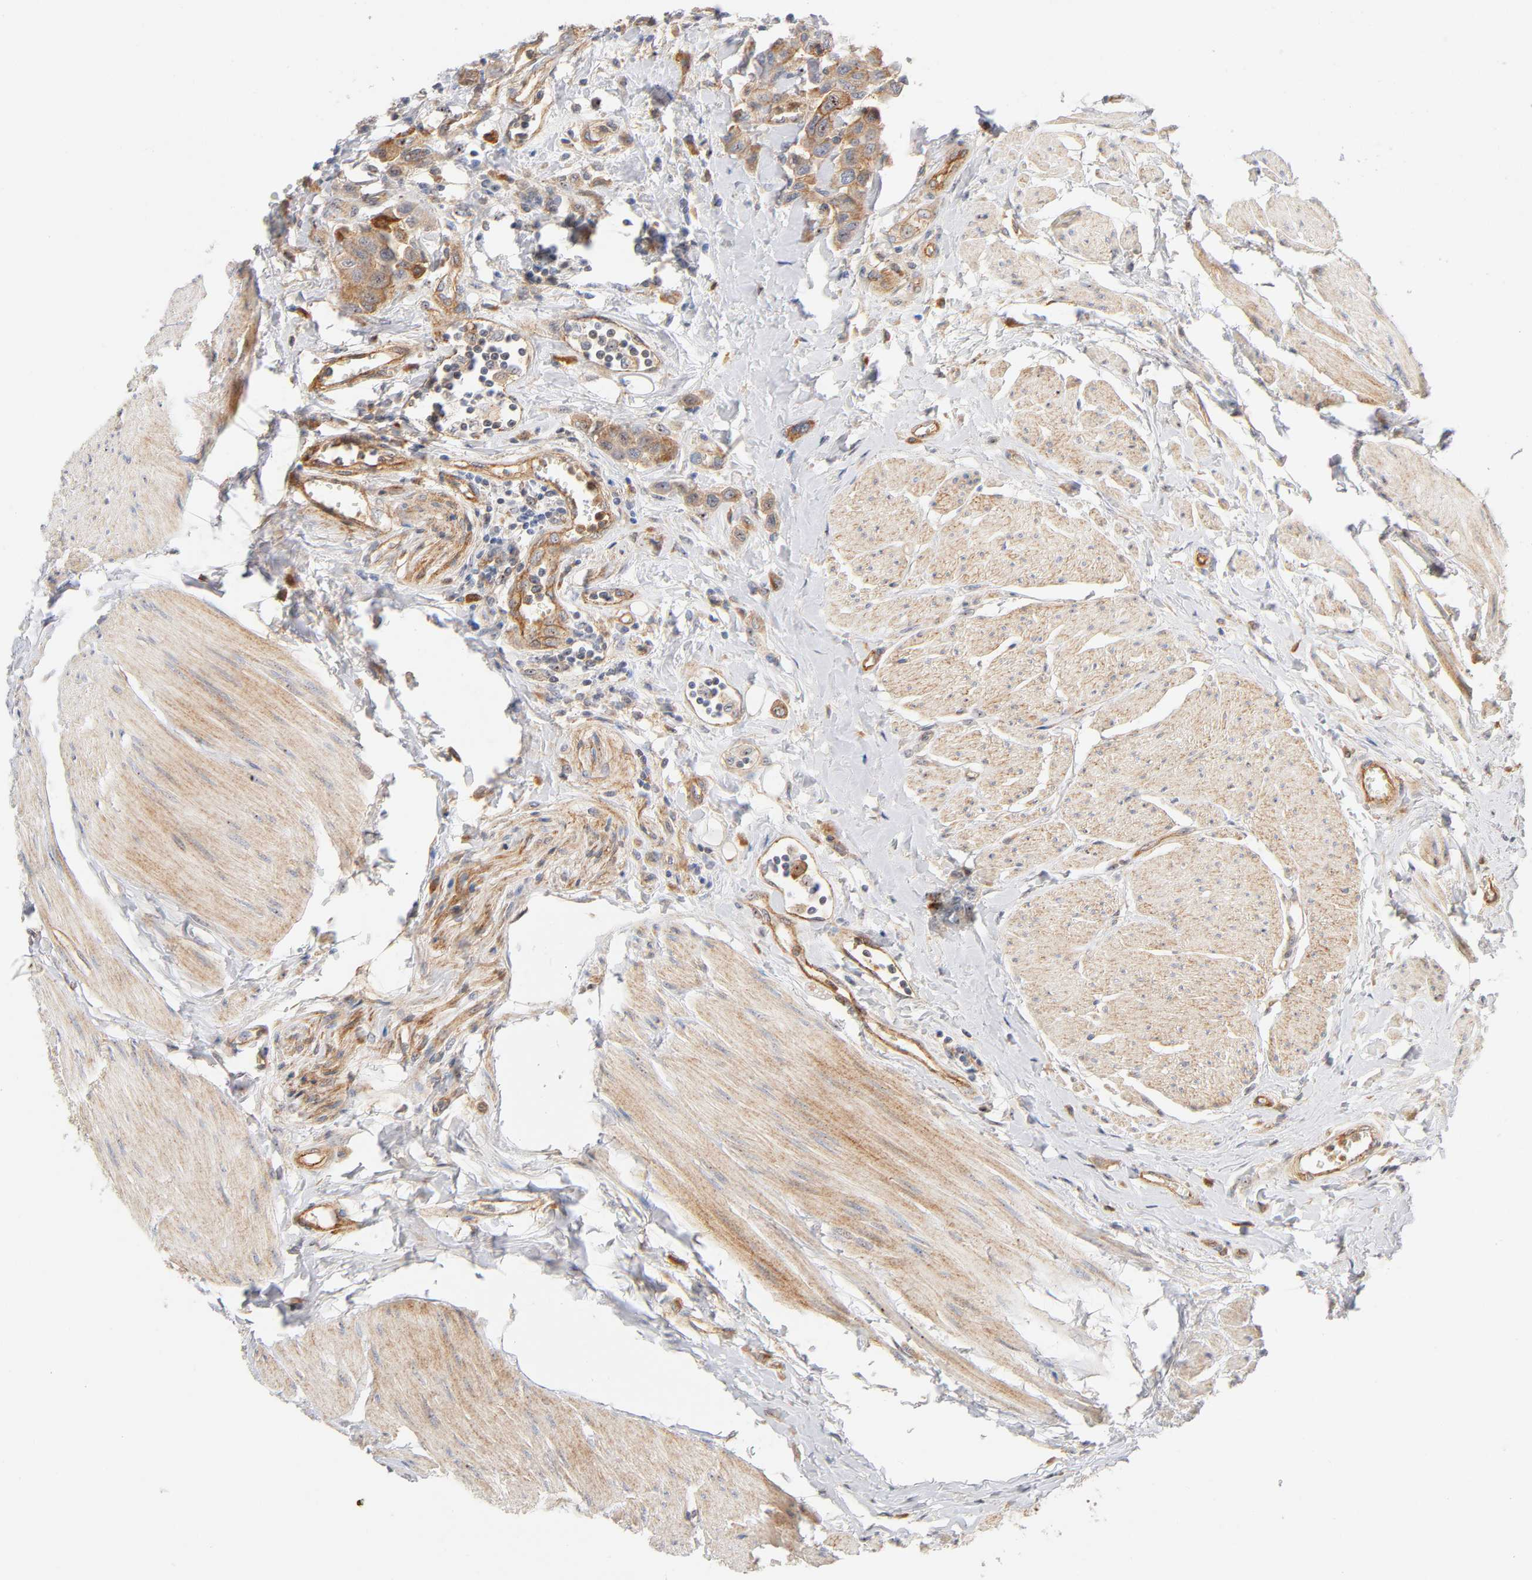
{"staining": {"intensity": "strong", "quantity": ">75%", "location": "cytoplasmic/membranous,nuclear"}, "tissue": "urothelial cancer", "cell_type": "Tumor cells", "image_type": "cancer", "snomed": [{"axis": "morphology", "description": "Urothelial carcinoma, High grade"}, {"axis": "topography", "description": "Urinary bladder"}], "caption": "Urothelial cancer stained with a brown dye demonstrates strong cytoplasmic/membranous and nuclear positive staining in about >75% of tumor cells.", "gene": "PLD1", "patient": {"sex": "male", "age": 50}}